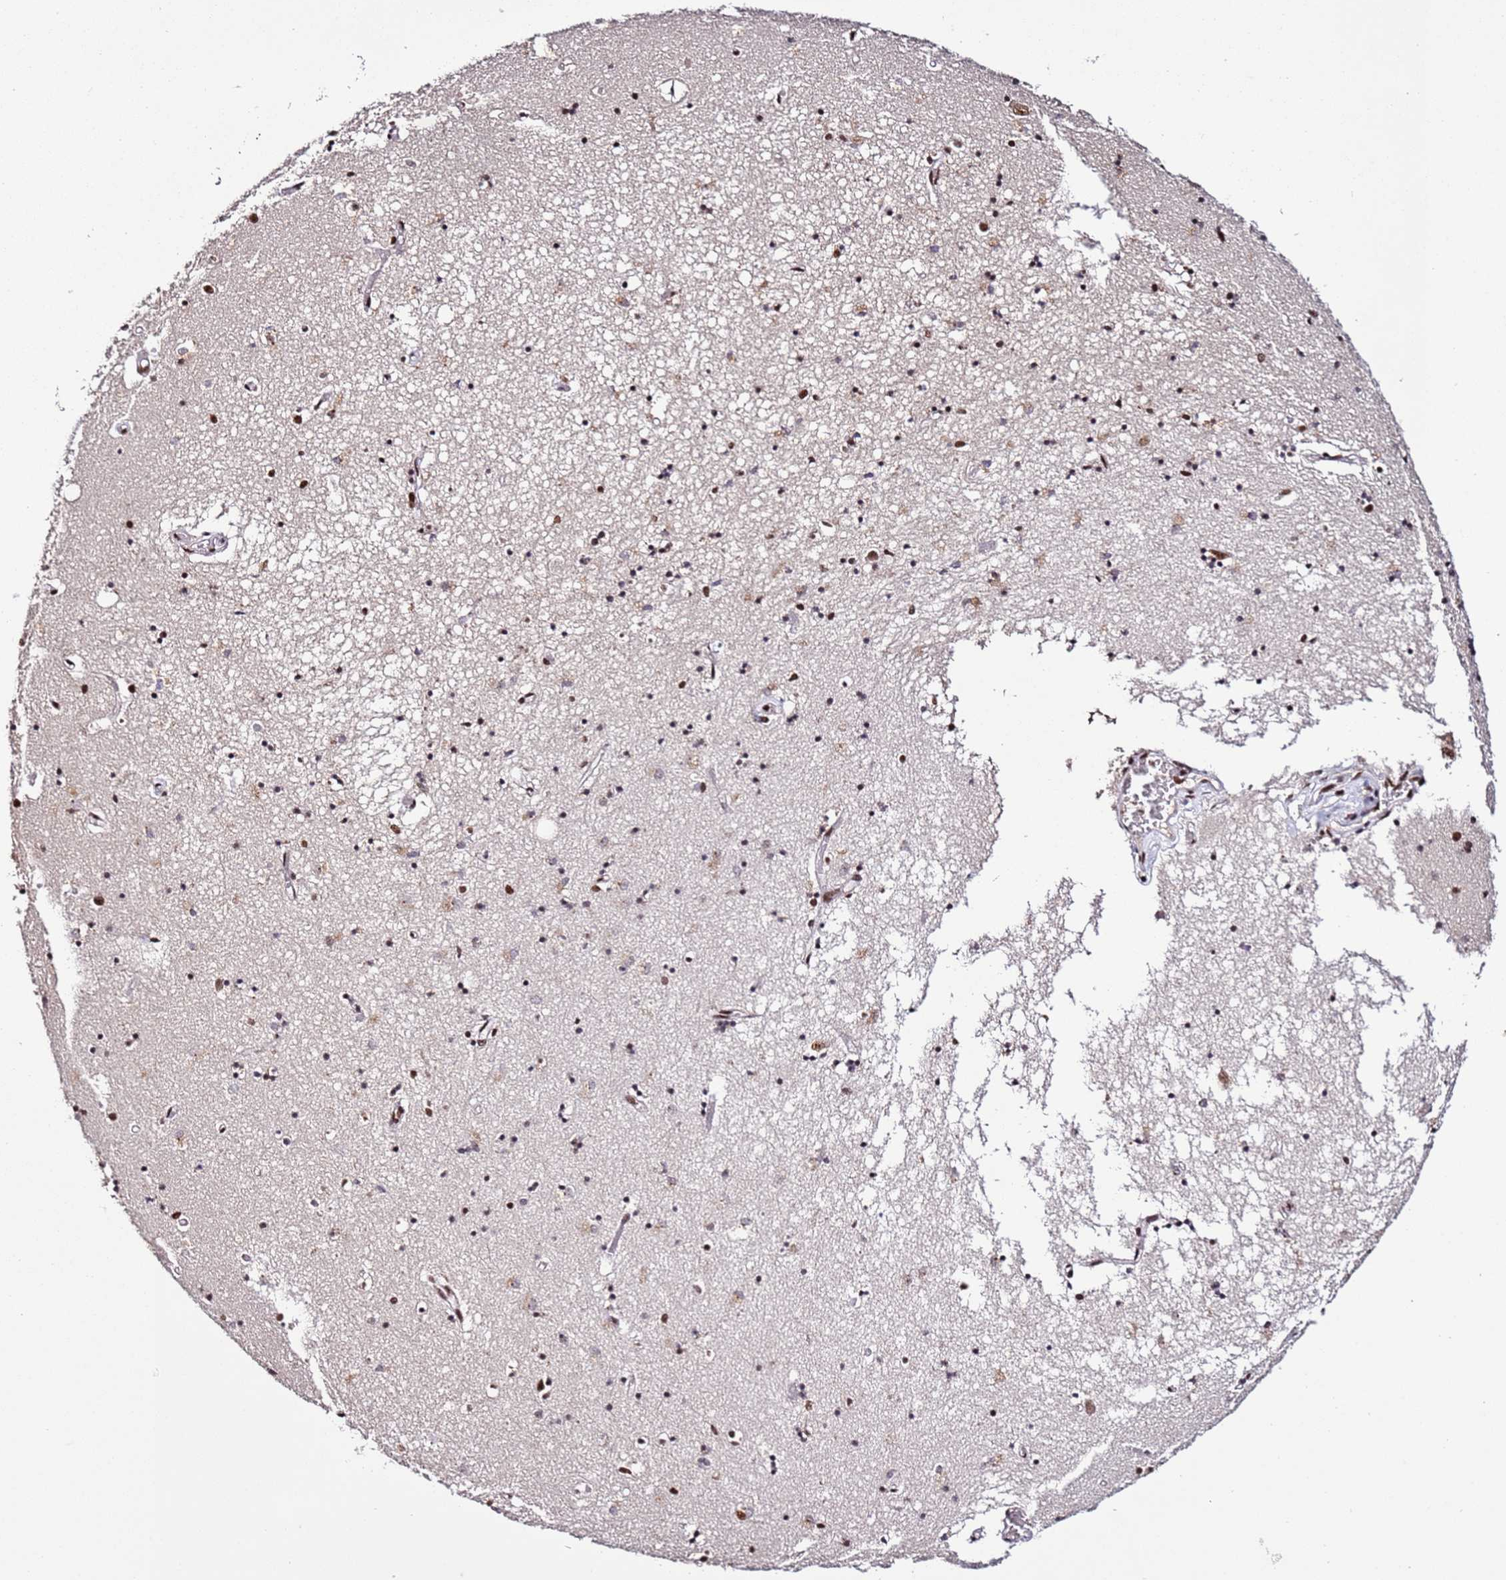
{"staining": {"intensity": "strong", "quantity": "<25%", "location": "nuclear"}, "tissue": "hippocampus", "cell_type": "Glial cells", "image_type": "normal", "snomed": [{"axis": "morphology", "description": "Normal tissue, NOS"}, {"axis": "topography", "description": "Hippocampus"}], "caption": "High-magnification brightfield microscopy of normal hippocampus stained with DAB (brown) and counterstained with hematoxylin (blue). glial cells exhibit strong nuclear expression is present in about<25% of cells.", "gene": "C6orf226", "patient": {"sex": "male", "age": 70}}